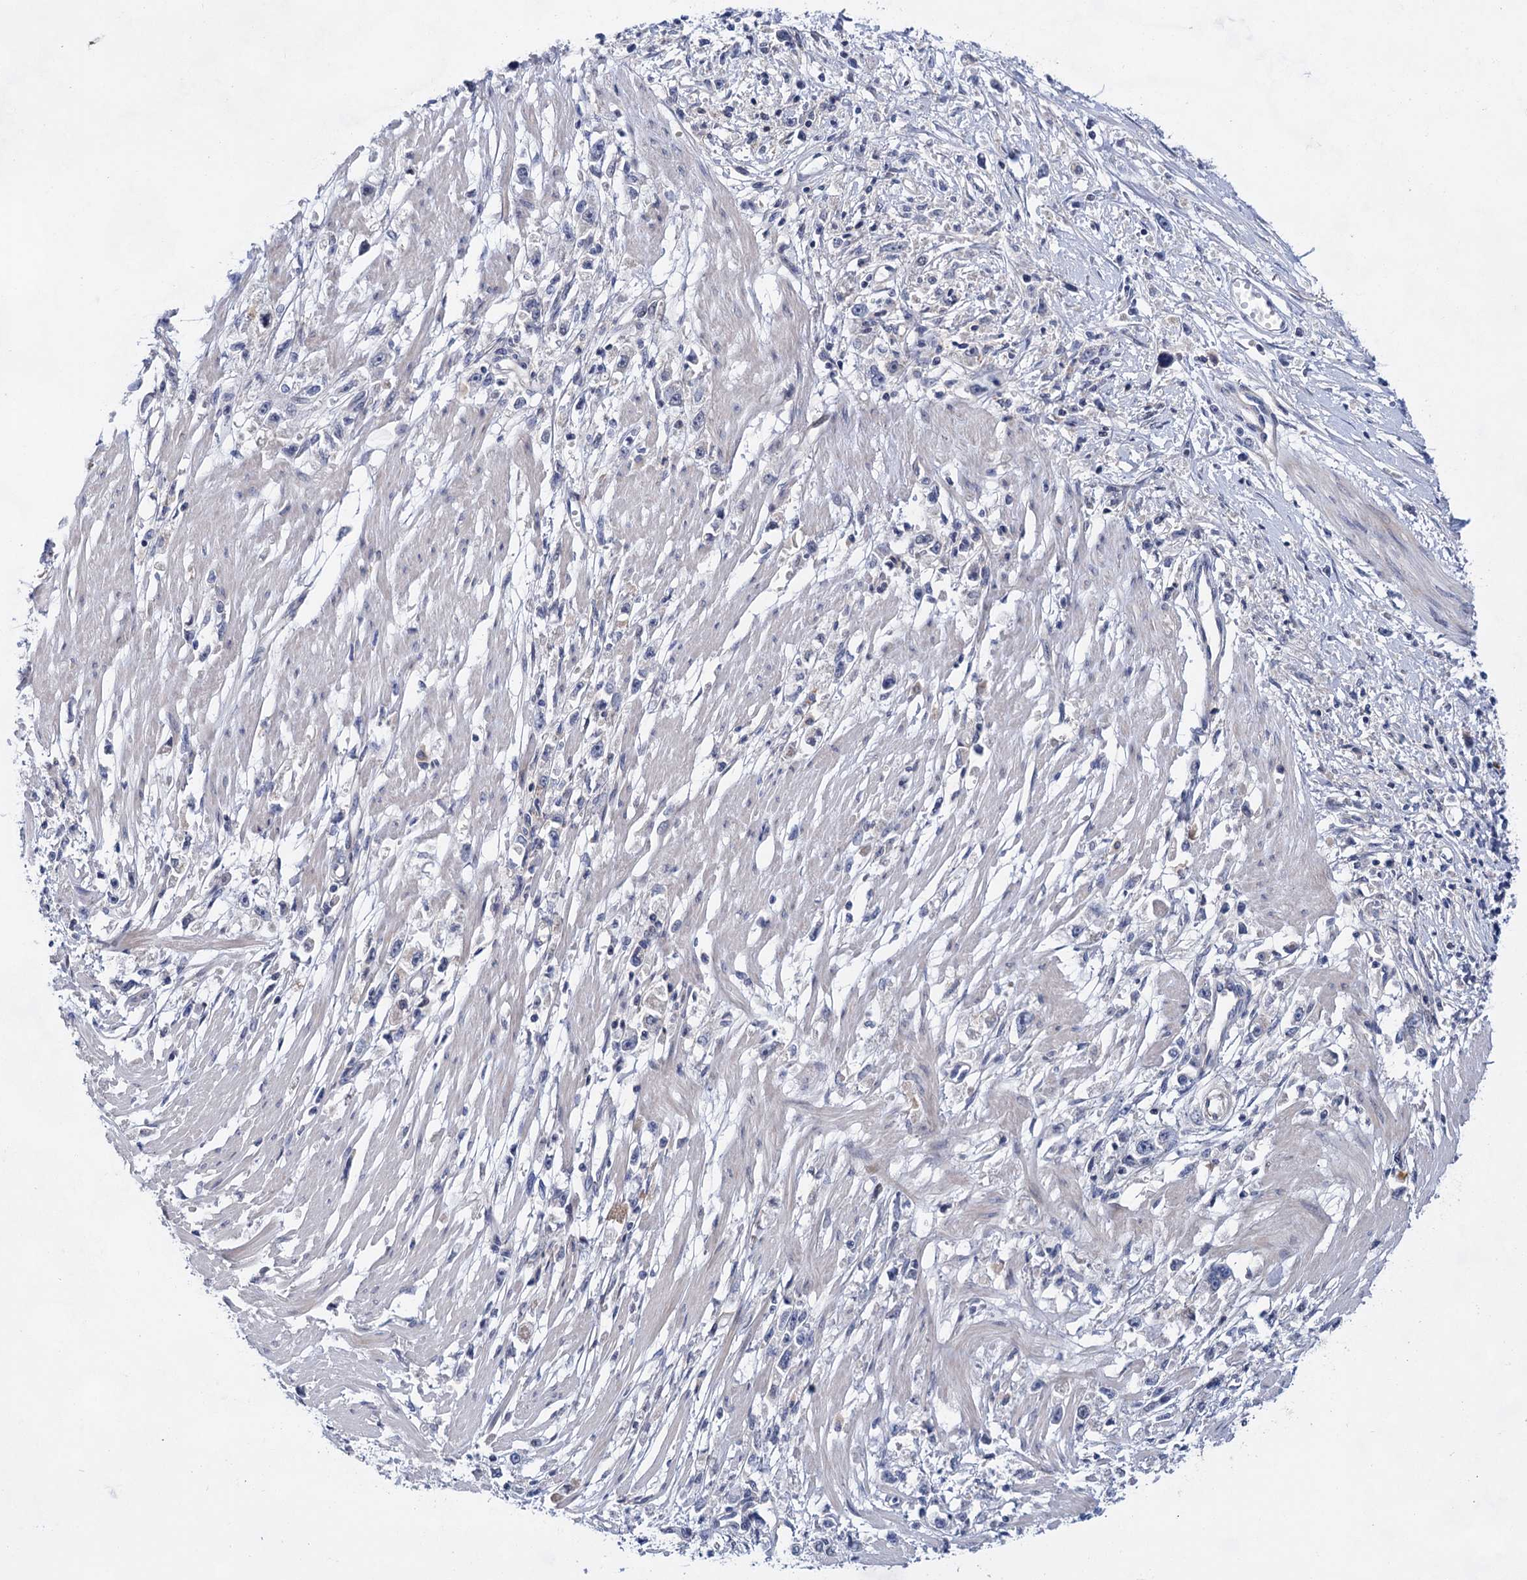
{"staining": {"intensity": "negative", "quantity": "none", "location": "none"}, "tissue": "stomach cancer", "cell_type": "Tumor cells", "image_type": "cancer", "snomed": [{"axis": "morphology", "description": "Adenocarcinoma, NOS"}, {"axis": "topography", "description": "Stomach"}], "caption": "High magnification brightfield microscopy of stomach cancer (adenocarcinoma) stained with DAB (3,3'-diaminobenzidine) (brown) and counterstained with hematoxylin (blue): tumor cells show no significant positivity.", "gene": "MORN3", "patient": {"sex": "female", "age": 59}}